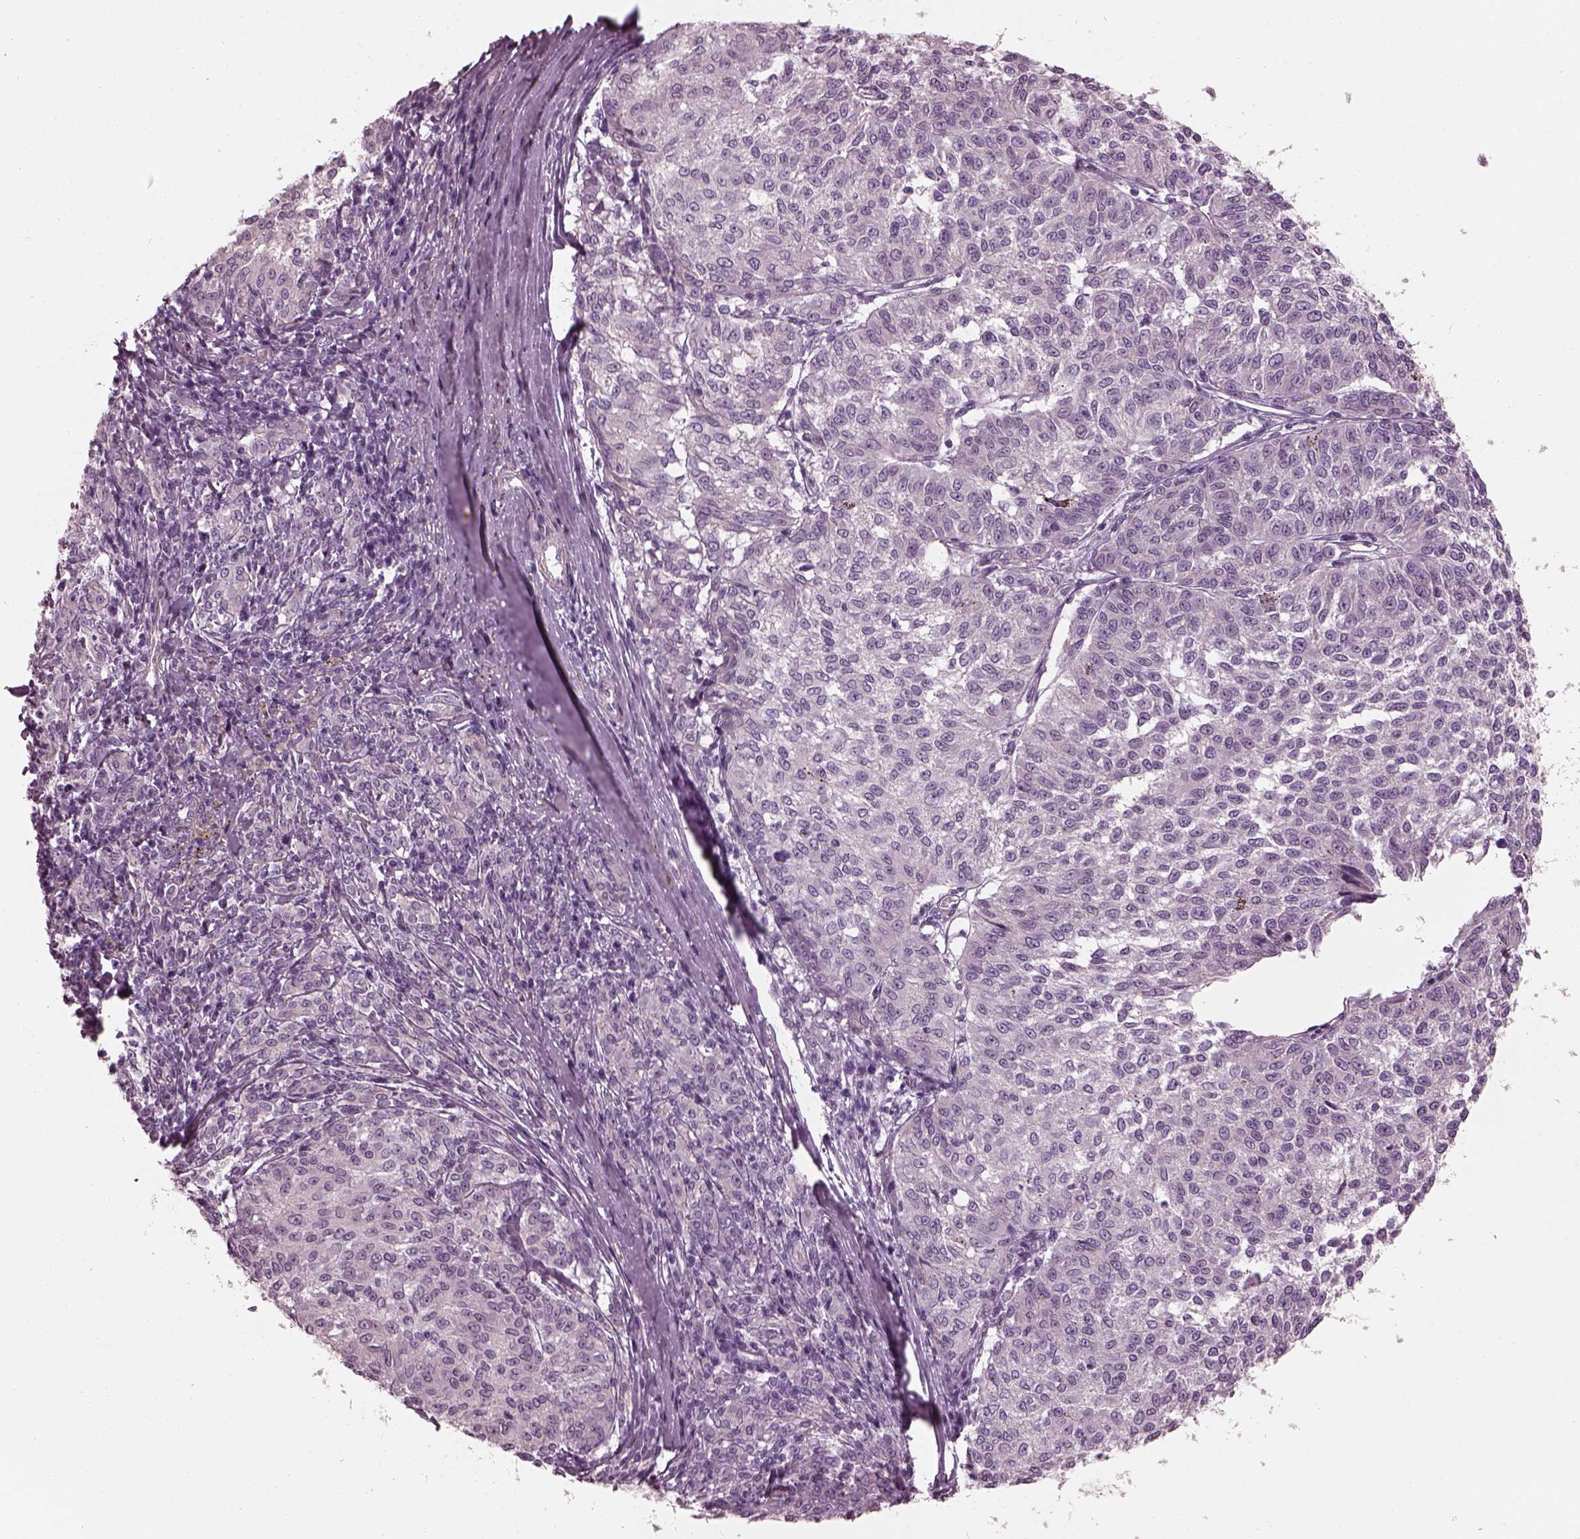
{"staining": {"intensity": "negative", "quantity": "none", "location": "none"}, "tissue": "melanoma", "cell_type": "Tumor cells", "image_type": "cancer", "snomed": [{"axis": "morphology", "description": "Malignant melanoma, NOS"}, {"axis": "topography", "description": "Skin"}], "caption": "Melanoma stained for a protein using immunohistochemistry (IHC) reveals no positivity tumor cells.", "gene": "BFSP1", "patient": {"sex": "female", "age": 72}}